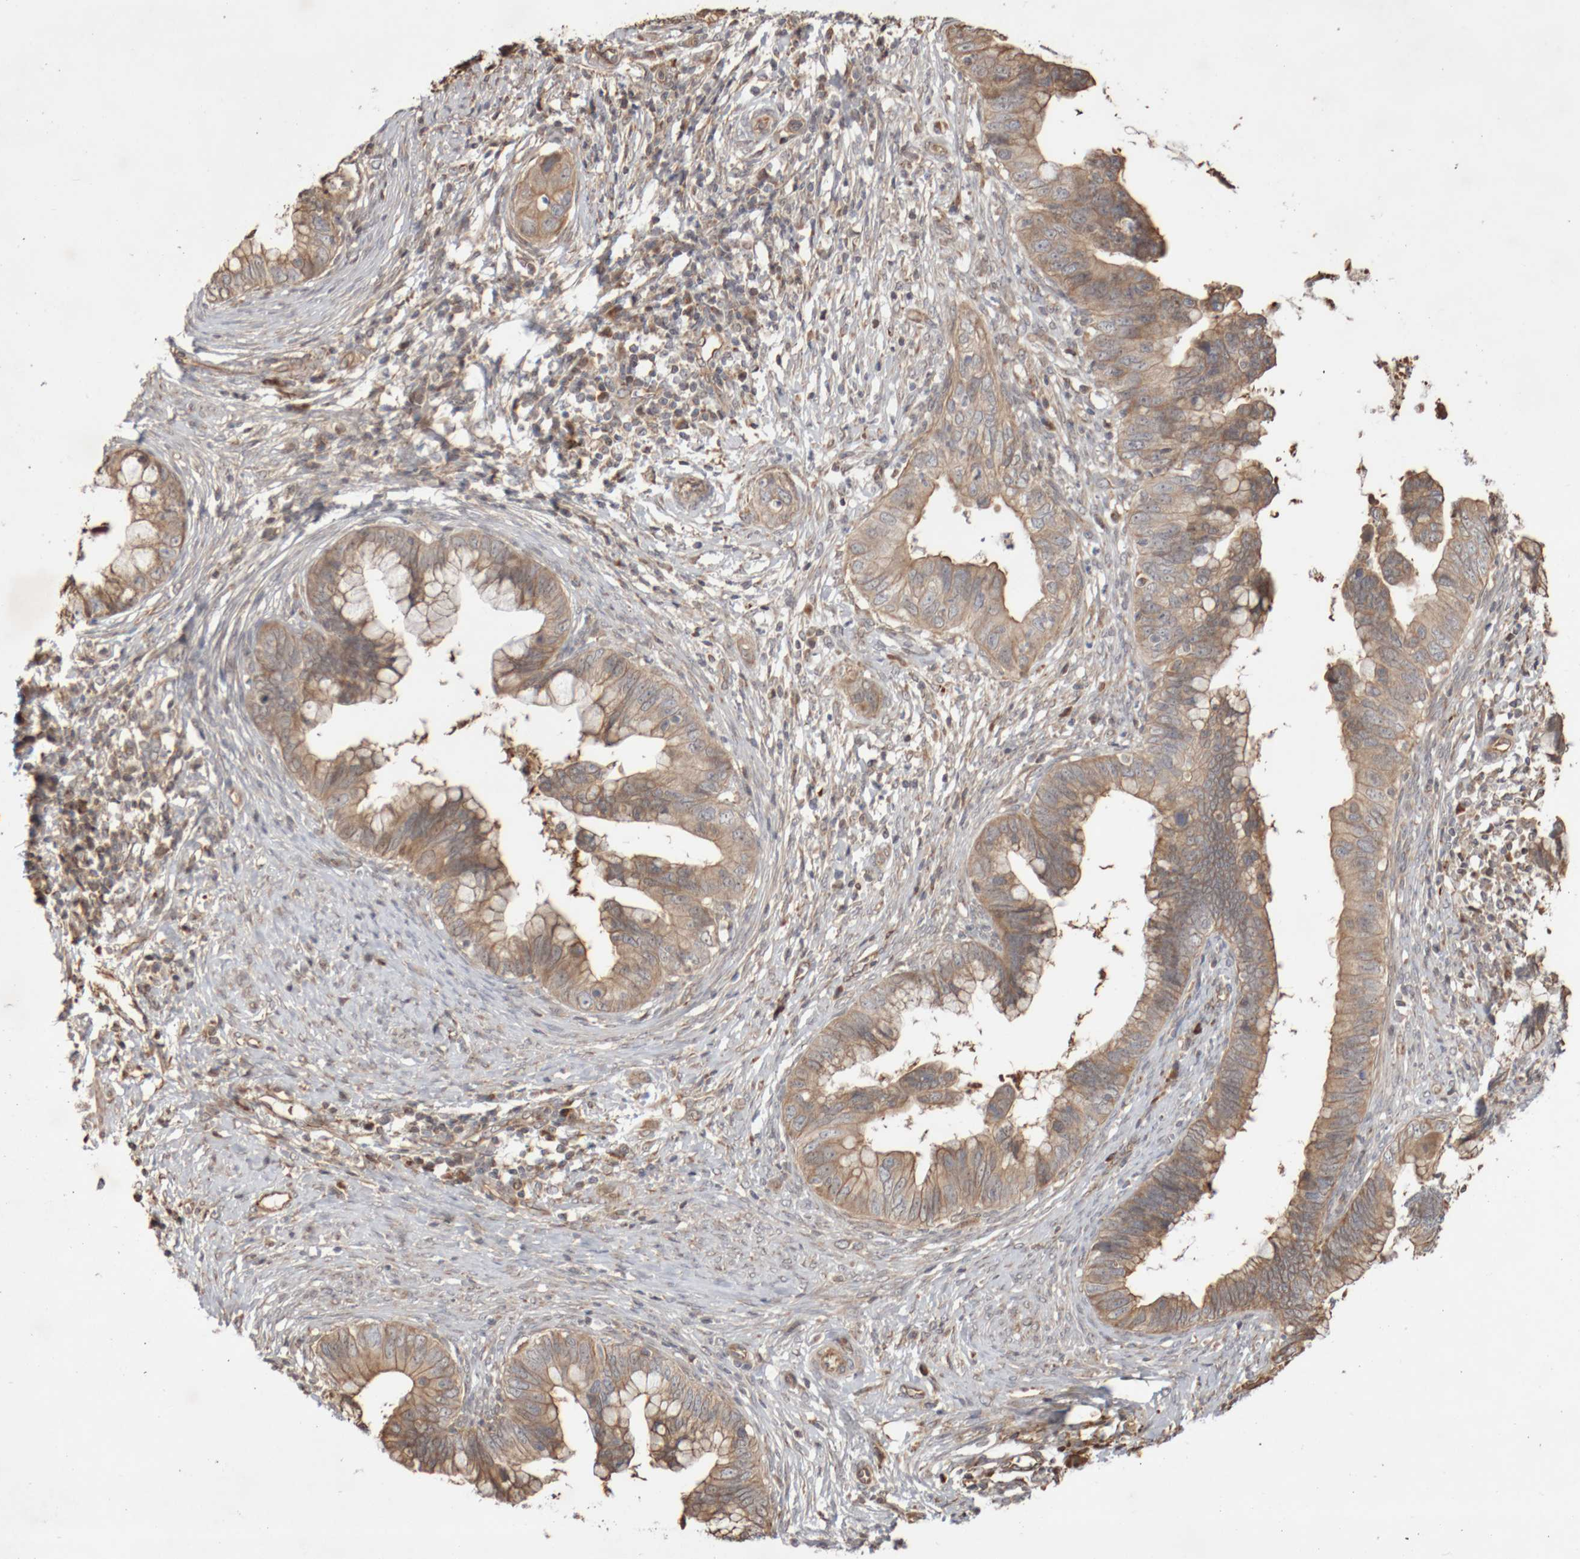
{"staining": {"intensity": "moderate", "quantity": ">75%", "location": "cytoplasmic/membranous"}, "tissue": "cervical cancer", "cell_type": "Tumor cells", "image_type": "cancer", "snomed": [{"axis": "morphology", "description": "Adenocarcinoma, NOS"}, {"axis": "topography", "description": "Cervix"}], "caption": "This histopathology image reveals immunohistochemistry staining of adenocarcinoma (cervical), with medium moderate cytoplasmic/membranous expression in about >75% of tumor cells.", "gene": "DPH7", "patient": {"sex": "female", "age": 44}}